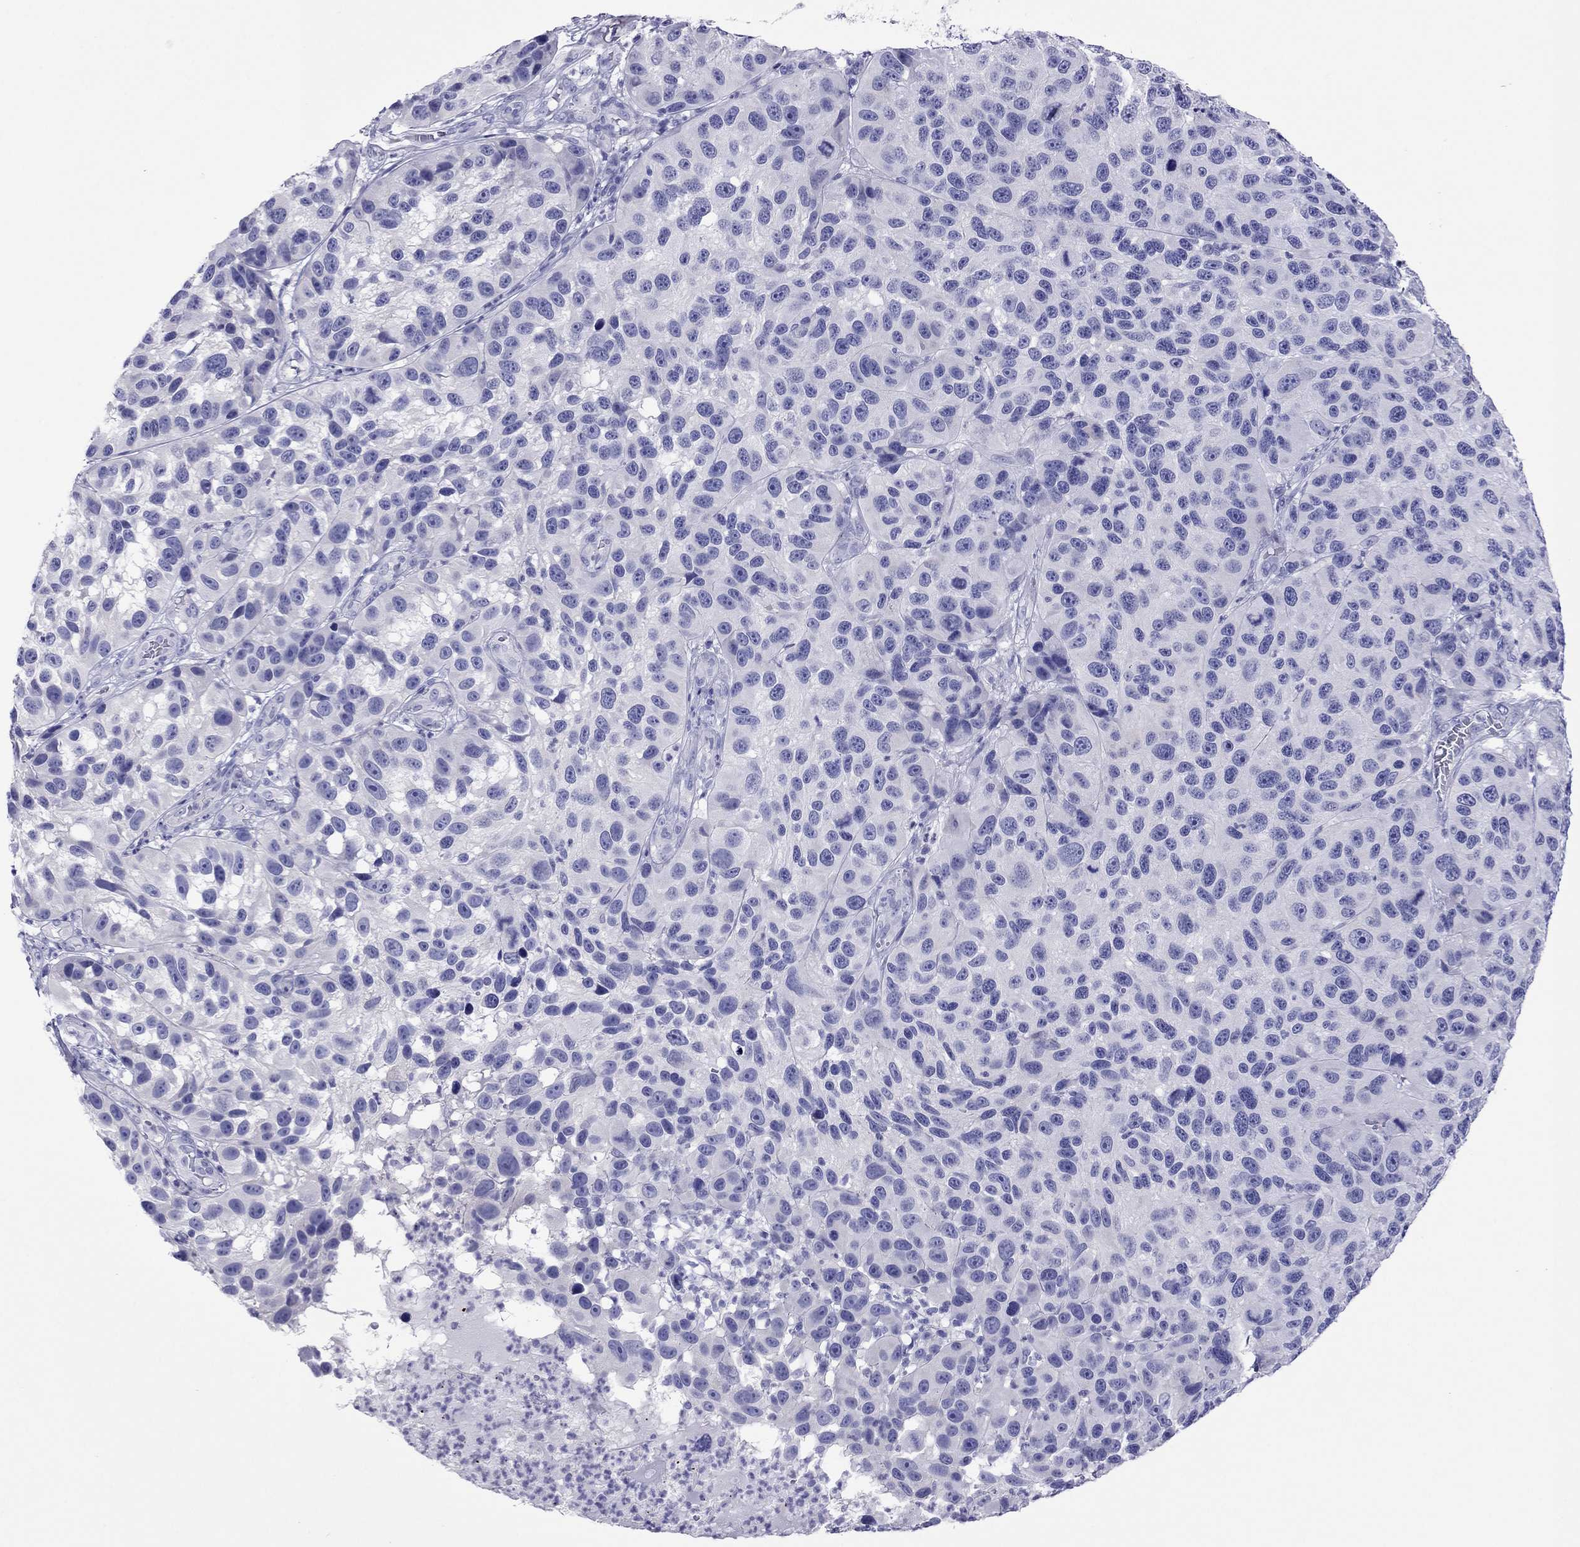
{"staining": {"intensity": "negative", "quantity": "none", "location": "none"}, "tissue": "melanoma", "cell_type": "Tumor cells", "image_type": "cancer", "snomed": [{"axis": "morphology", "description": "Malignant melanoma, NOS"}, {"axis": "topography", "description": "Skin"}], "caption": "DAB immunohistochemical staining of melanoma demonstrates no significant expression in tumor cells.", "gene": "PCDHA6", "patient": {"sex": "male", "age": 53}}